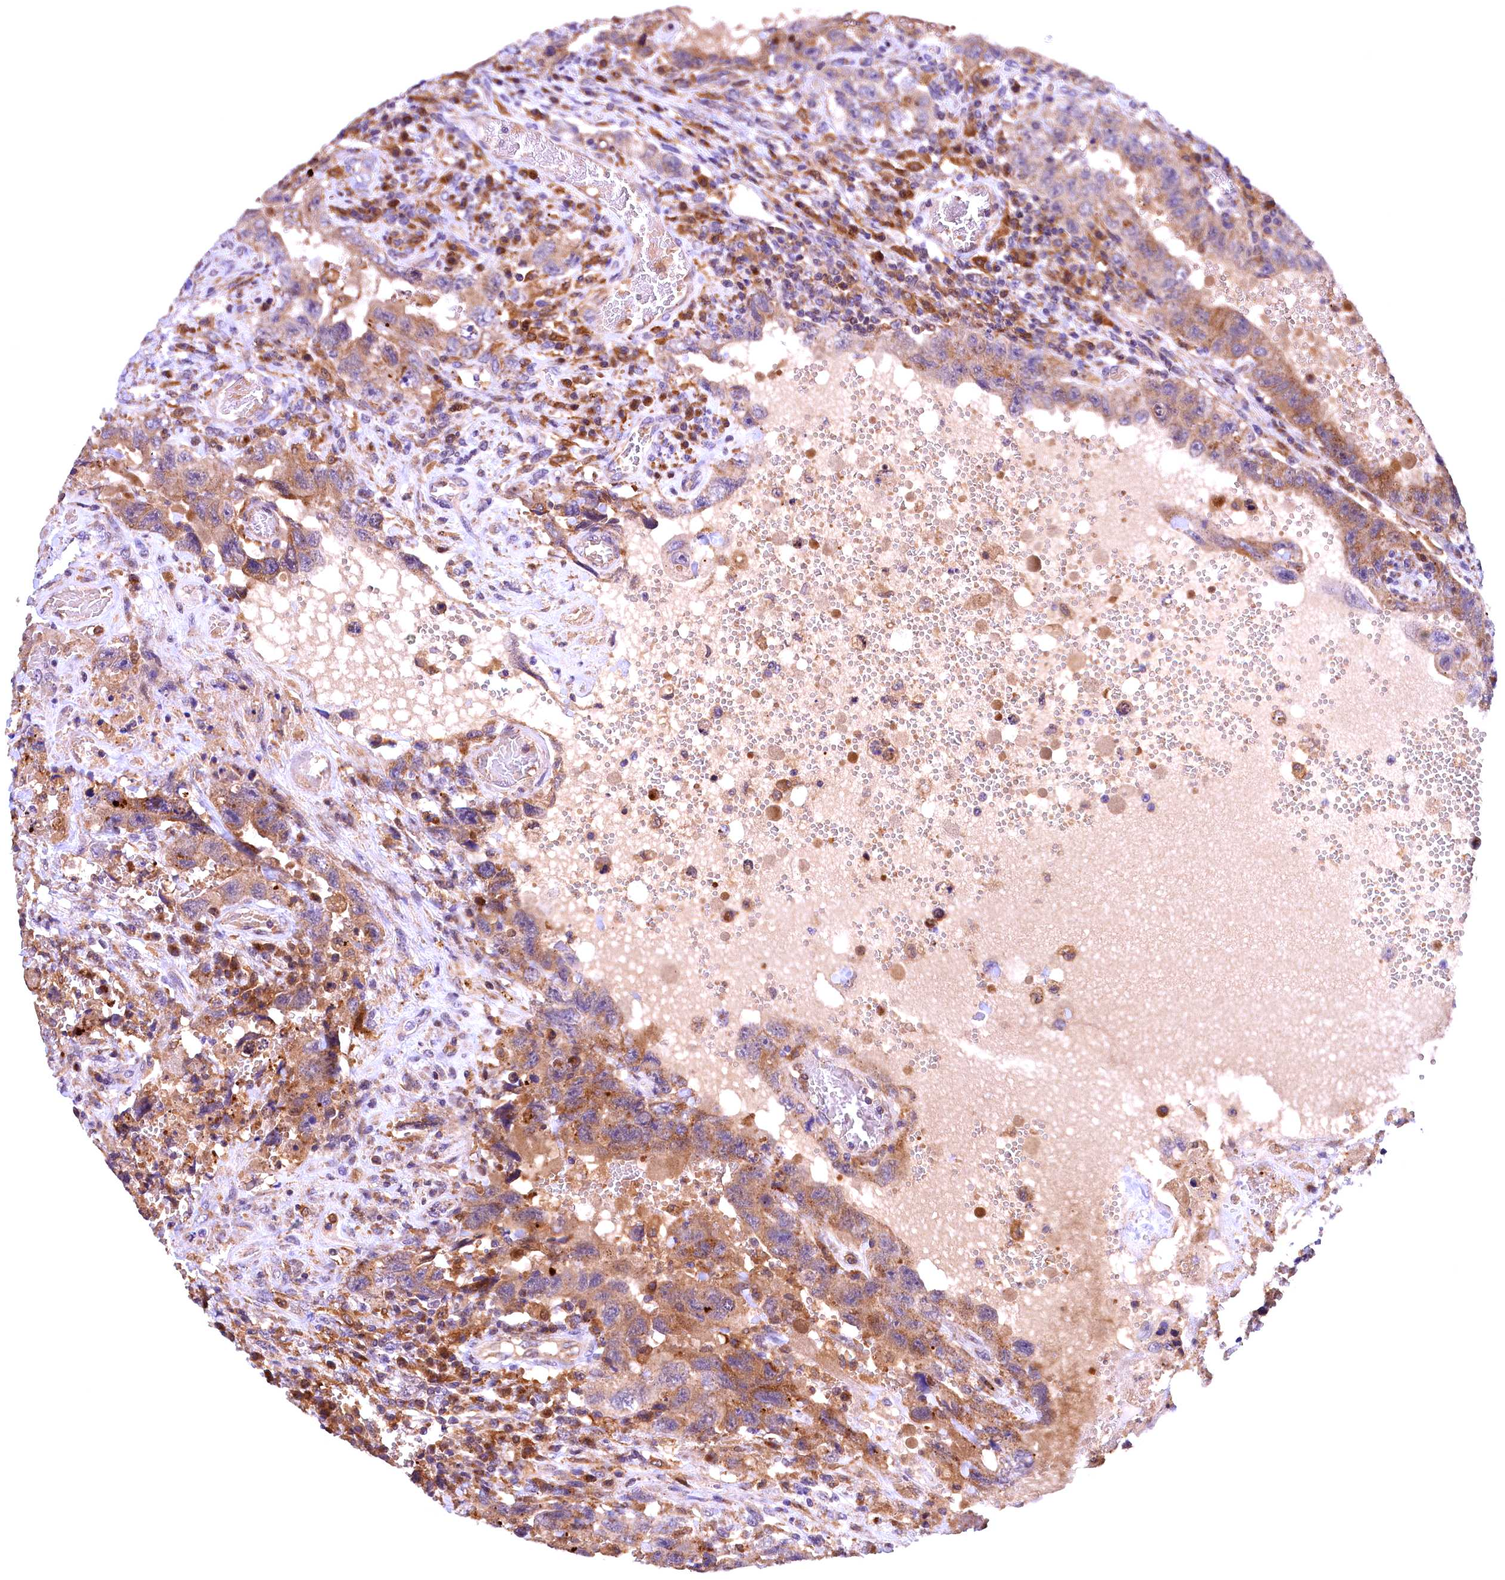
{"staining": {"intensity": "moderate", "quantity": ">75%", "location": "cytoplasmic/membranous"}, "tissue": "testis cancer", "cell_type": "Tumor cells", "image_type": "cancer", "snomed": [{"axis": "morphology", "description": "Carcinoma, Embryonal, NOS"}, {"axis": "topography", "description": "Testis"}], "caption": "Brown immunohistochemical staining in human testis cancer displays moderate cytoplasmic/membranous positivity in about >75% of tumor cells. (DAB = brown stain, brightfield microscopy at high magnification).", "gene": "NAIP", "patient": {"sex": "male", "age": 26}}